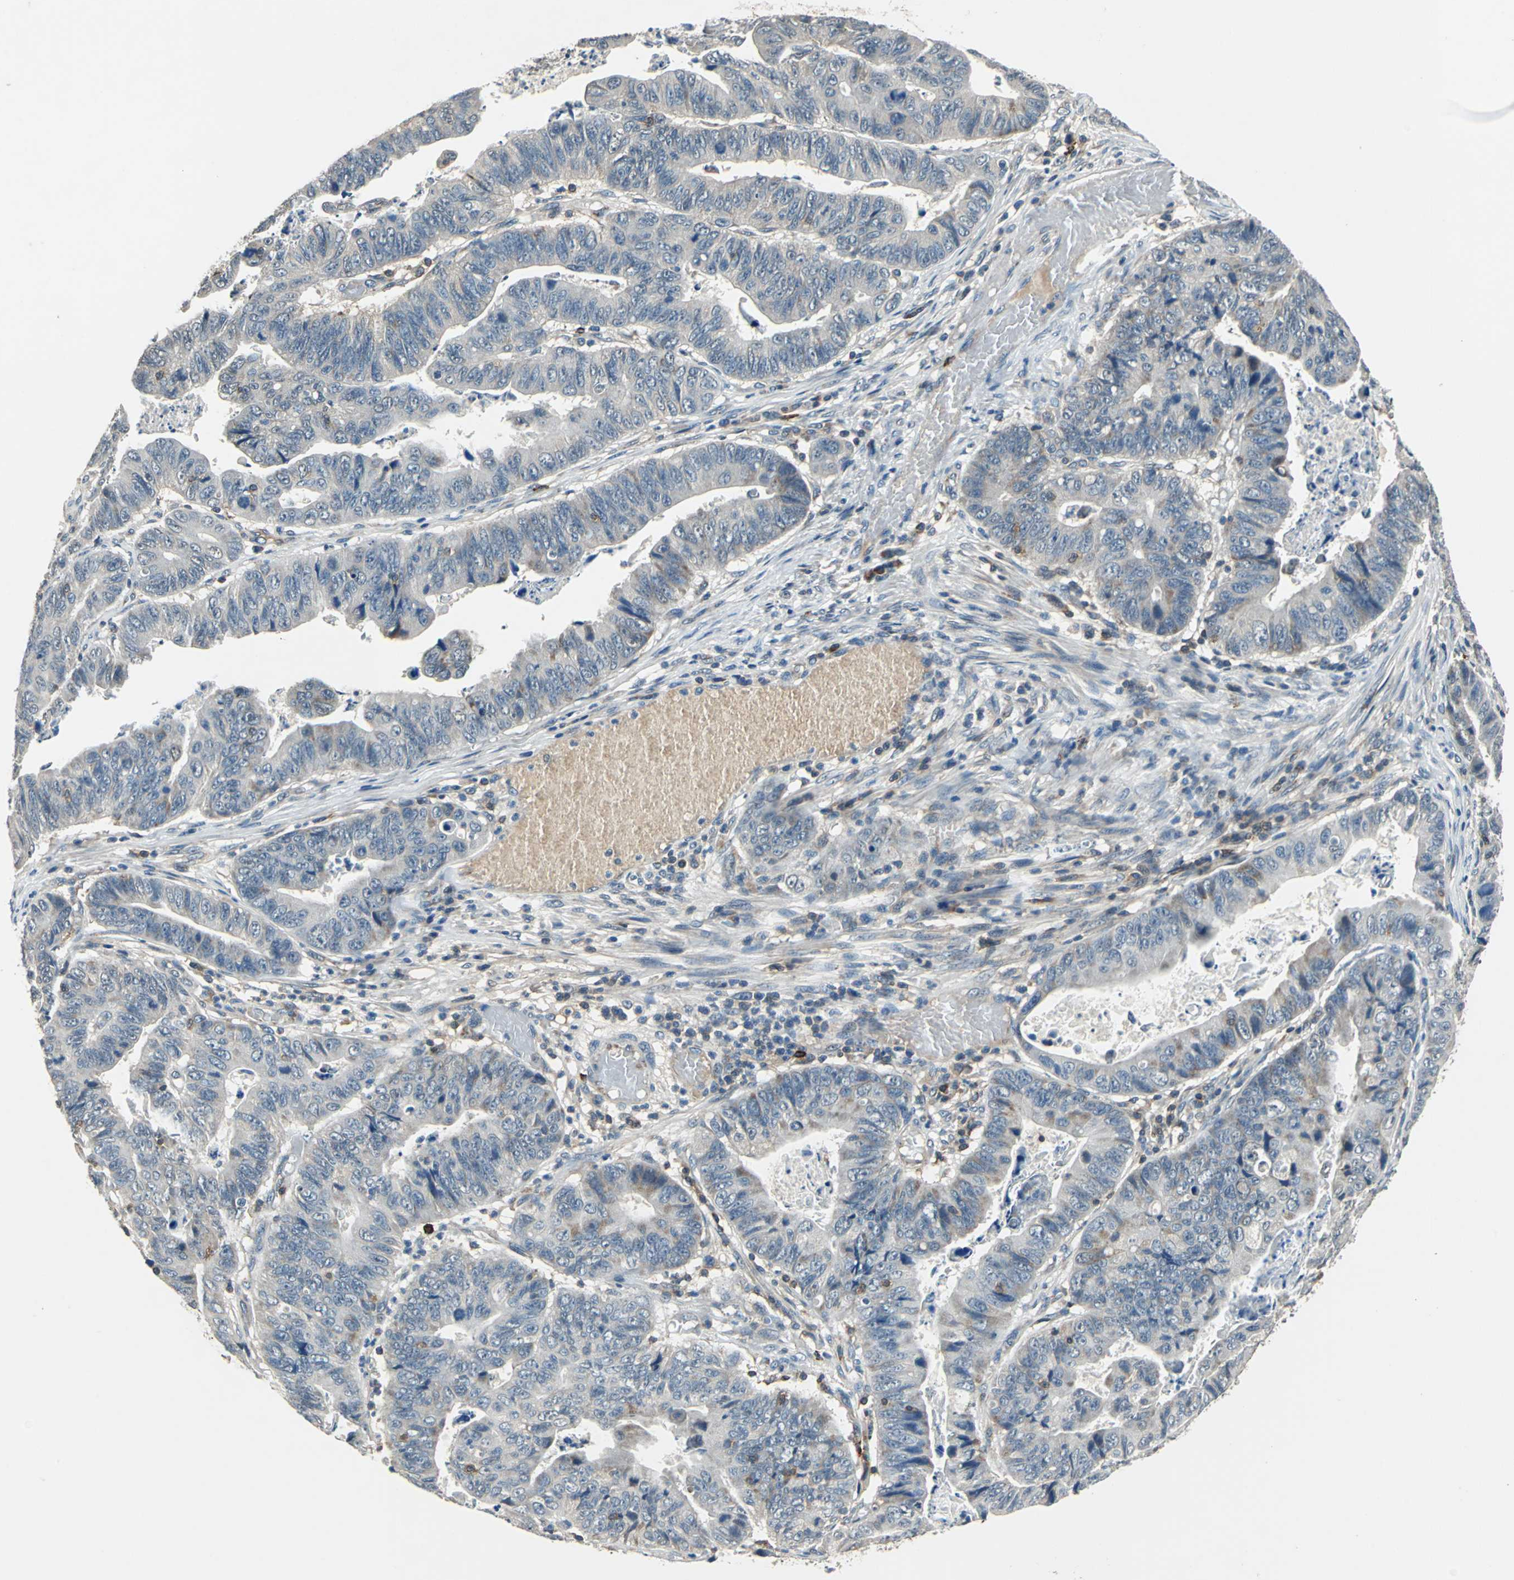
{"staining": {"intensity": "weak", "quantity": "<25%", "location": "cytoplasmic/membranous"}, "tissue": "stomach cancer", "cell_type": "Tumor cells", "image_type": "cancer", "snomed": [{"axis": "morphology", "description": "Adenocarcinoma, NOS"}, {"axis": "topography", "description": "Stomach, lower"}], "caption": "This is an immunohistochemistry (IHC) photomicrograph of stomach cancer (adenocarcinoma). There is no positivity in tumor cells.", "gene": "SLC19A2", "patient": {"sex": "male", "age": 77}}